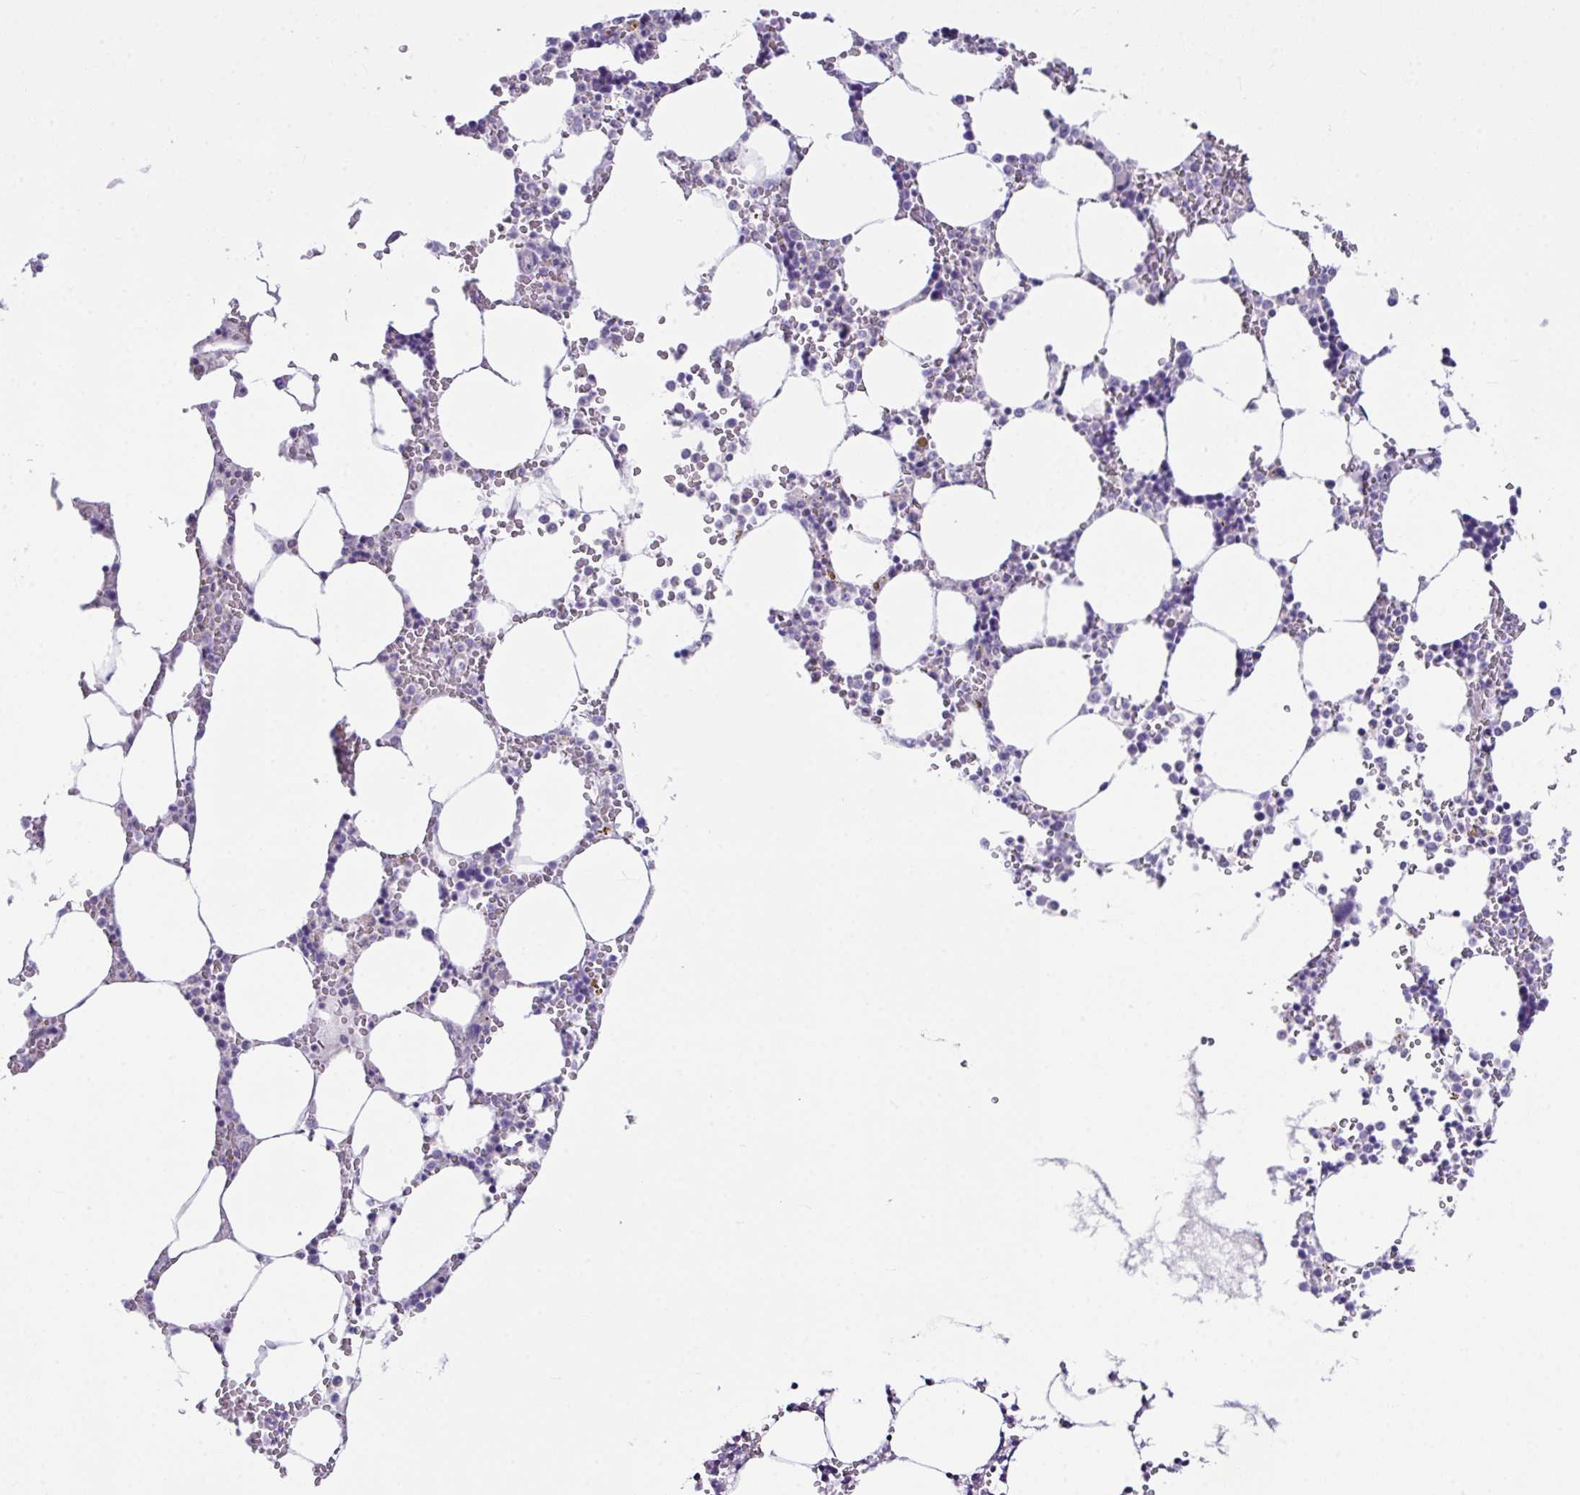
{"staining": {"intensity": "negative", "quantity": "none", "location": "none"}, "tissue": "bone marrow", "cell_type": "Hematopoietic cells", "image_type": "normal", "snomed": [{"axis": "morphology", "description": "Normal tissue, NOS"}, {"axis": "topography", "description": "Bone marrow"}], "caption": "Hematopoietic cells are negative for brown protein staining in normal bone marrow. (Immunohistochemistry, brightfield microscopy, high magnification).", "gene": "D2HGDH", "patient": {"sex": "male", "age": 64}}